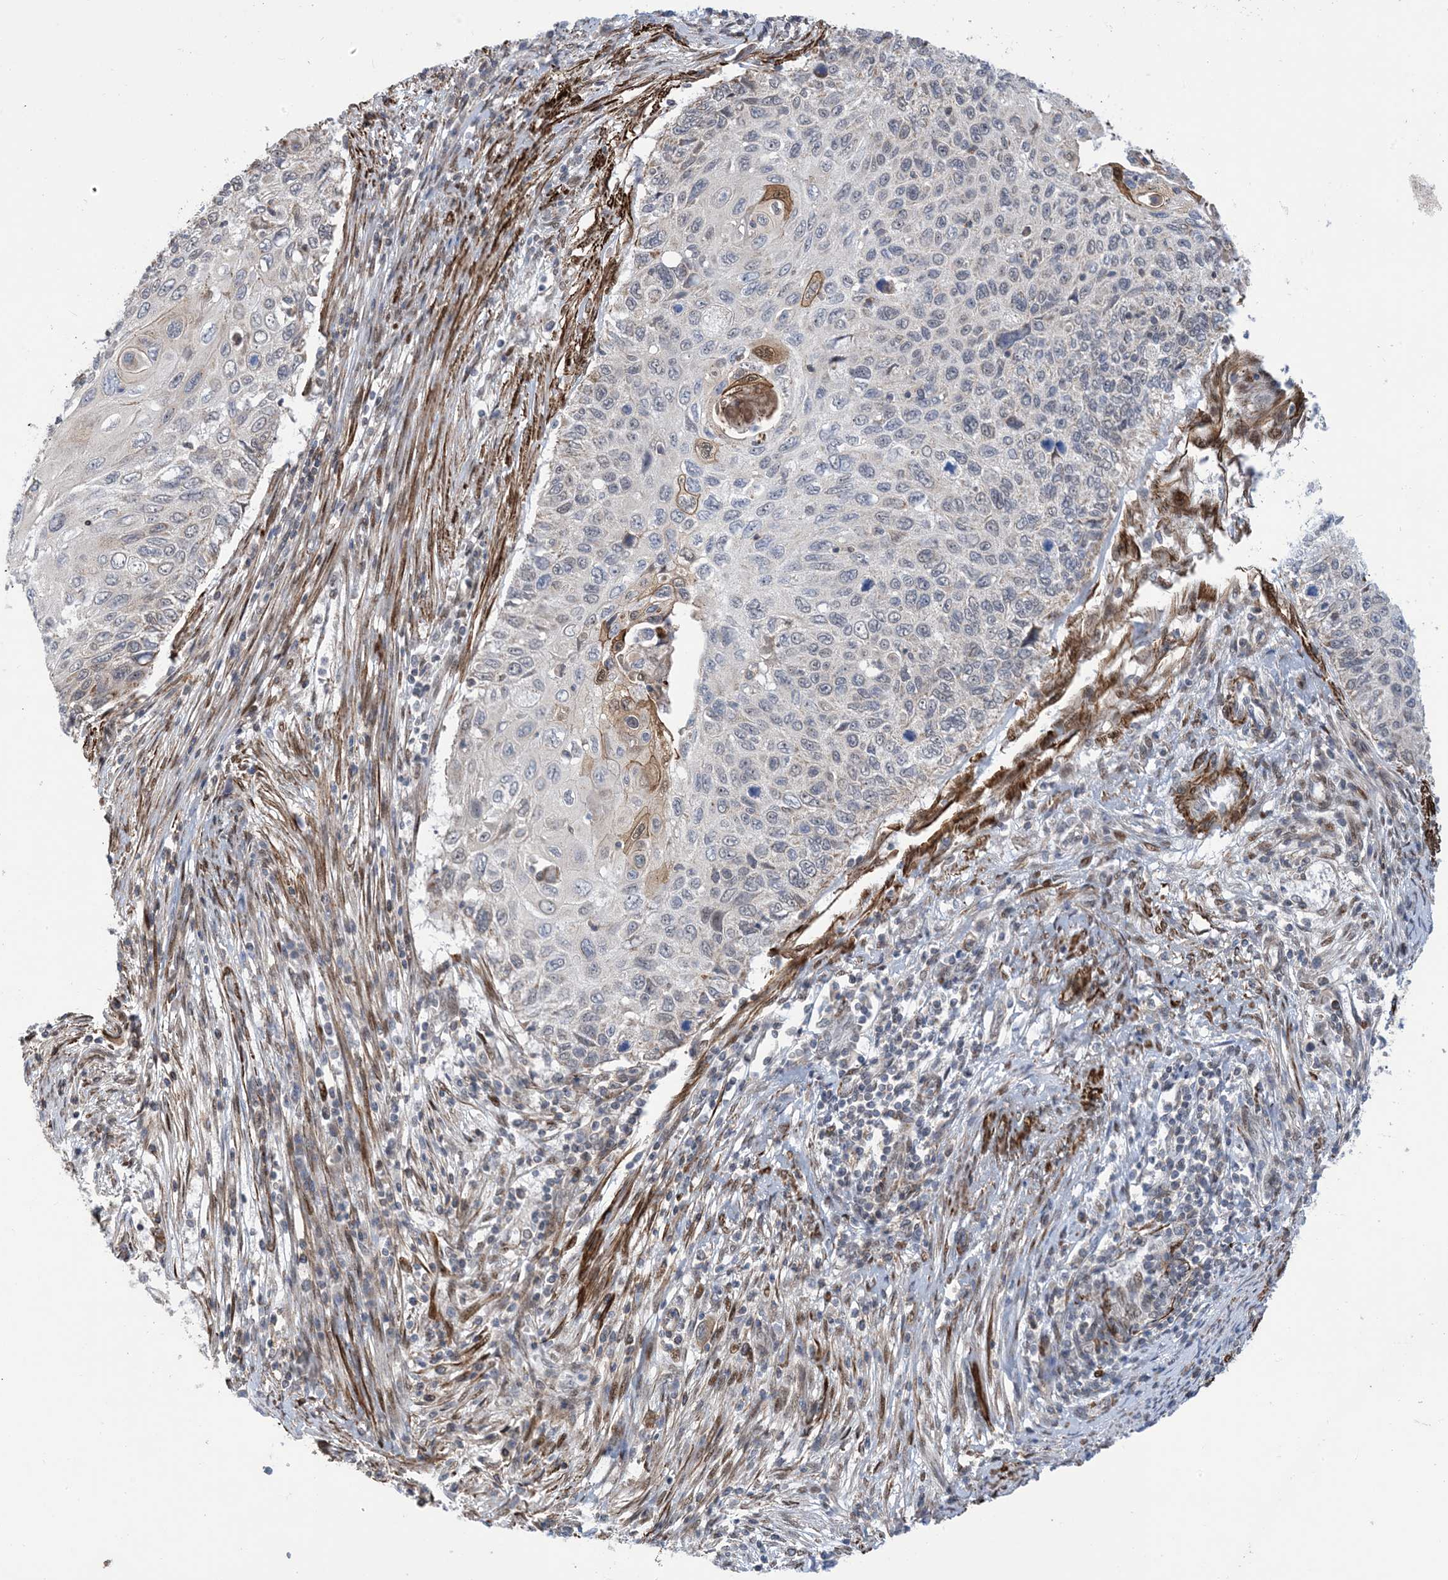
{"staining": {"intensity": "weak", "quantity": "<25%", "location": "cytoplasmic/membranous"}, "tissue": "cervical cancer", "cell_type": "Tumor cells", "image_type": "cancer", "snomed": [{"axis": "morphology", "description": "Squamous cell carcinoma, NOS"}, {"axis": "topography", "description": "Cervix"}], "caption": "Protein analysis of cervical cancer displays no significant expression in tumor cells.", "gene": "ZNF8", "patient": {"sex": "female", "age": 70}}